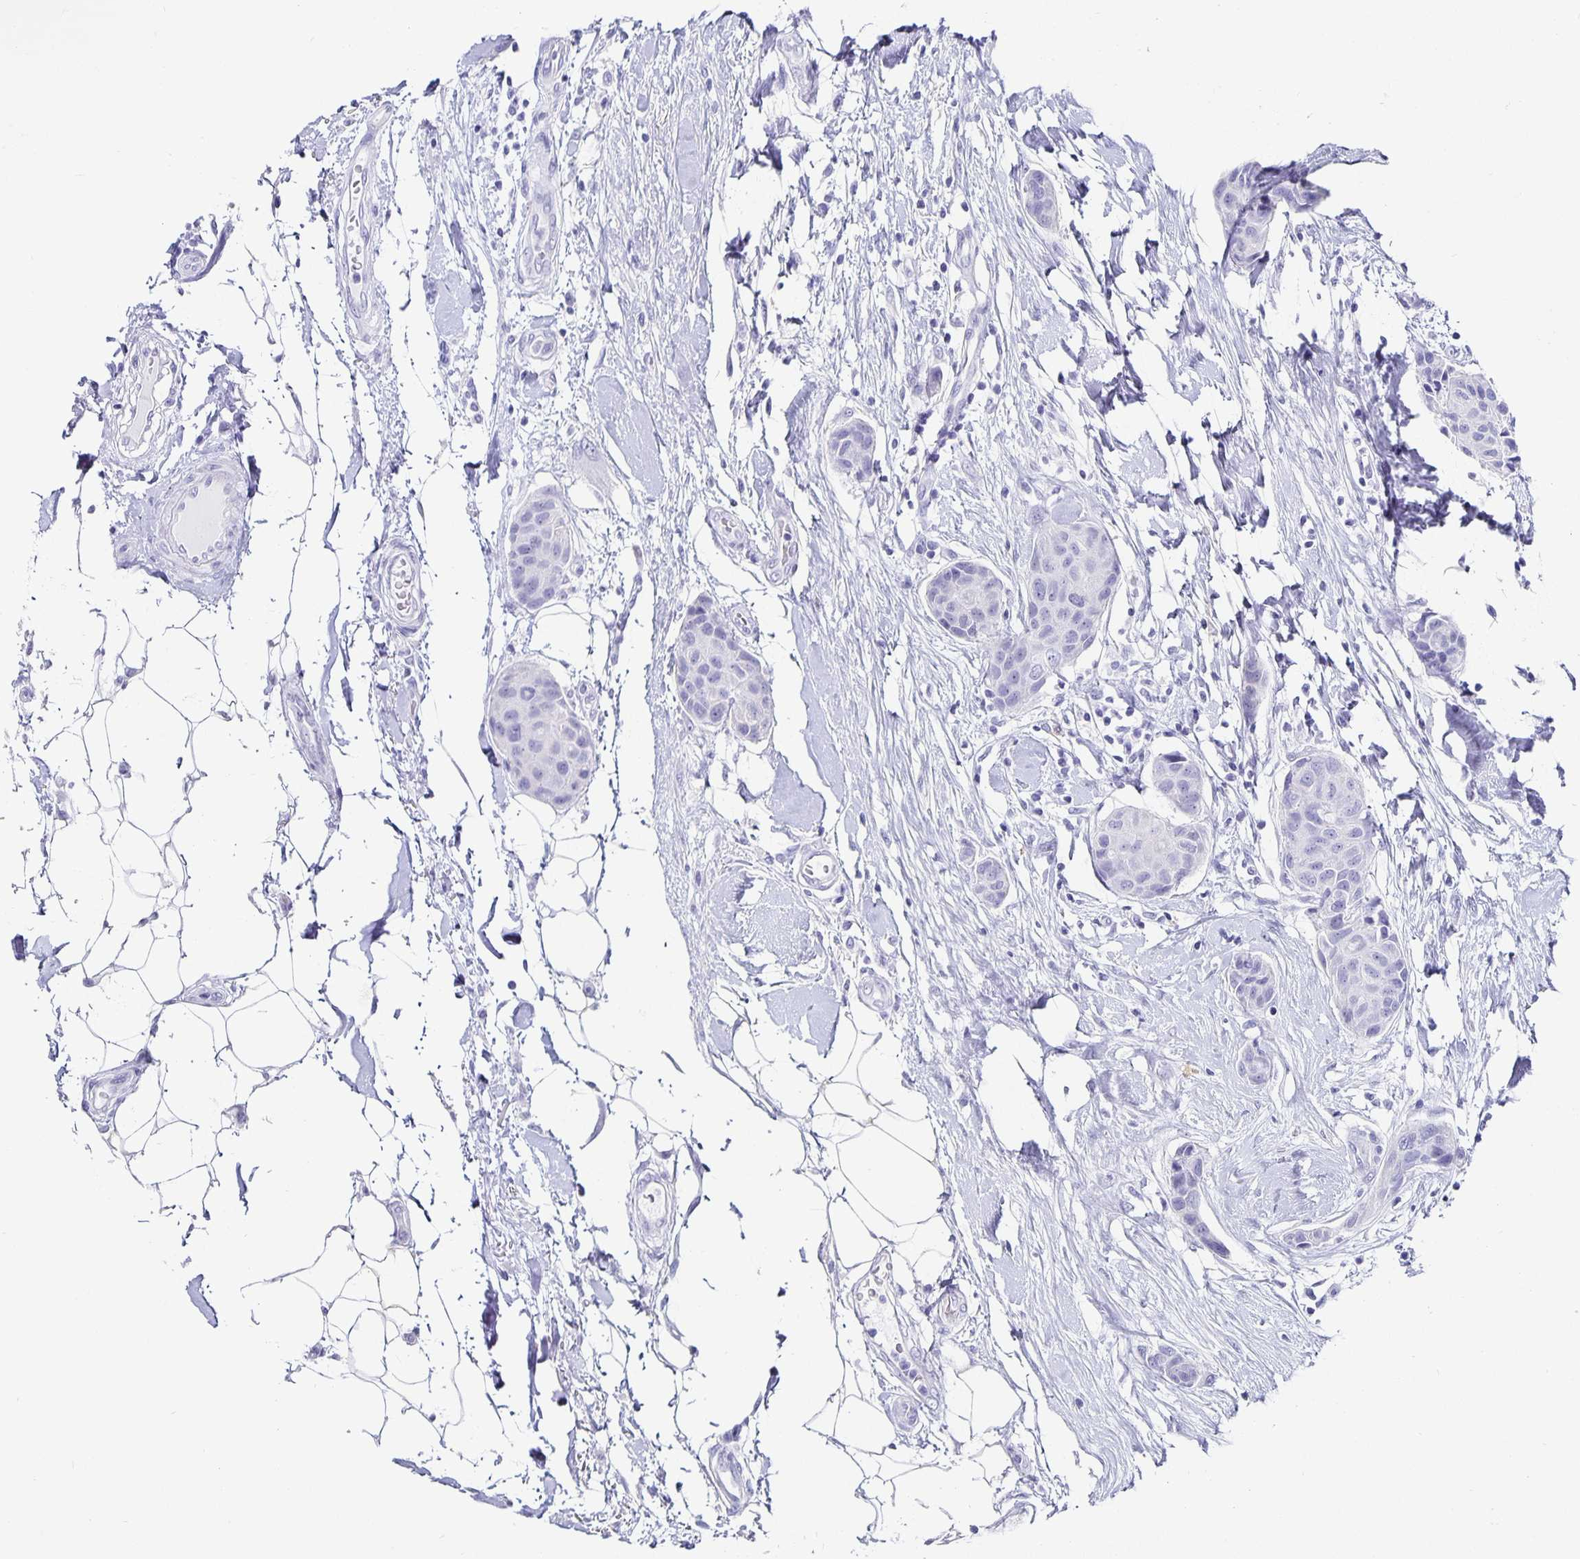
{"staining": {"intensity": "negative", "quantity": "none", "location": "none"}, "tissue": "breast cancer", "cell_type": "Tumor cells", "image_type": "cancer", "snomed": [{"axis": "morphology", "description": "Duct carcinoma"}, {"axis": "topography", "description": "Breast"}, {"axis": "topography", "description": "Lymph node"}], "caption": "The micrograph demonstrates no significant positivity in tumor cells of infiltrating ductal carcinoma (breast).", "gene": "CHGA", "patient": {"sex": "female", "age": 80}}